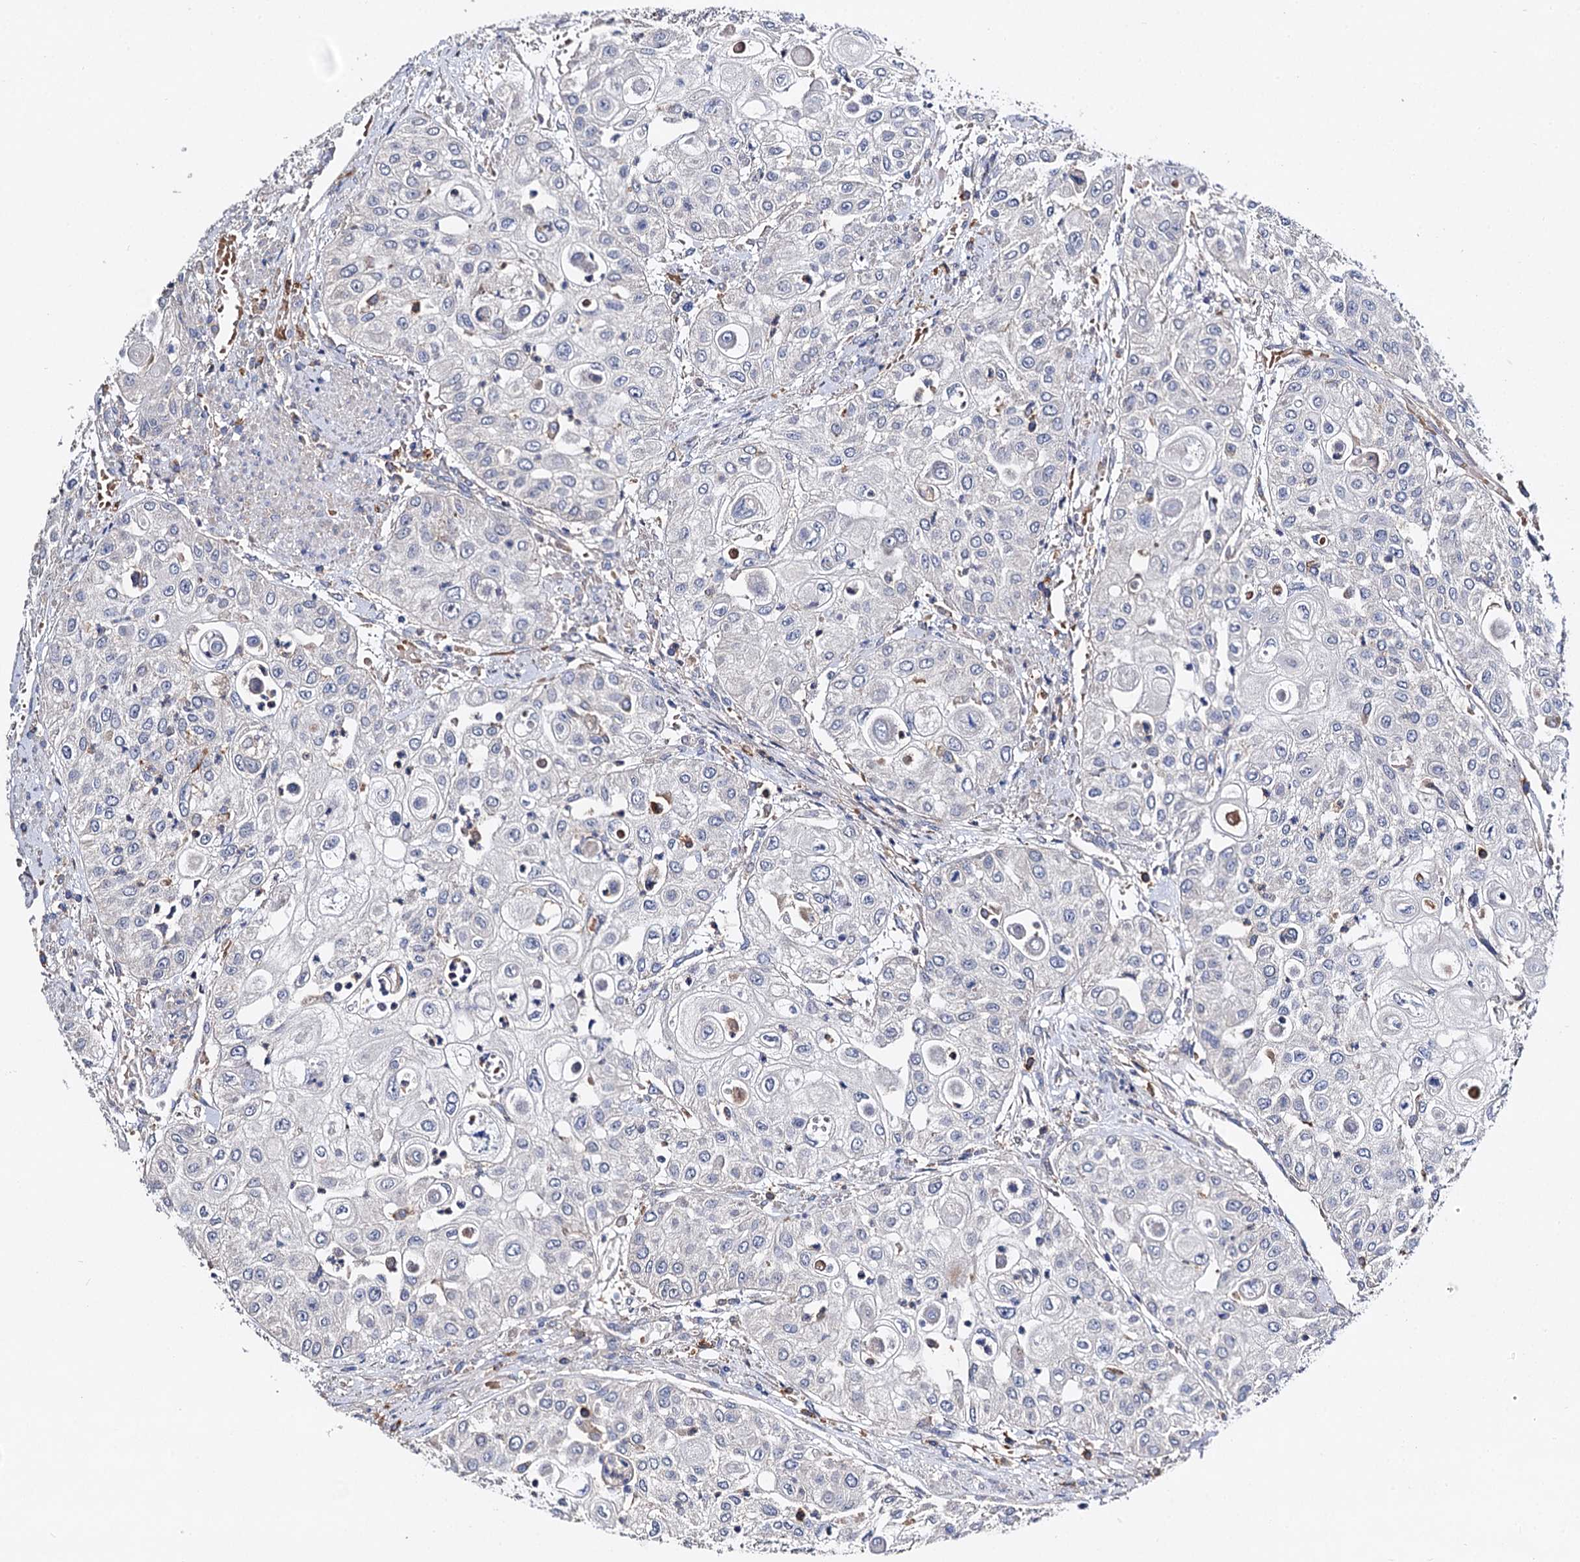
{"staining": {"intensity": "negative", "quantity": "none", "location": "none"}, "tissue": "urothelial cancer", "cell_type": "Tumor cells", "image_type": "cancer", "snomed": [{"axis": "morphology", "description": "Urothelial carcinoma, High grade"}, {"axis": "topography", "description": "Urinary bladder"}], "caption": "Human urothelial cancer stained for a protein using IHC reveals no expression in tumor cells.", "gene": "HVCN1", "patient": {"sex": "female", "age": 79}}